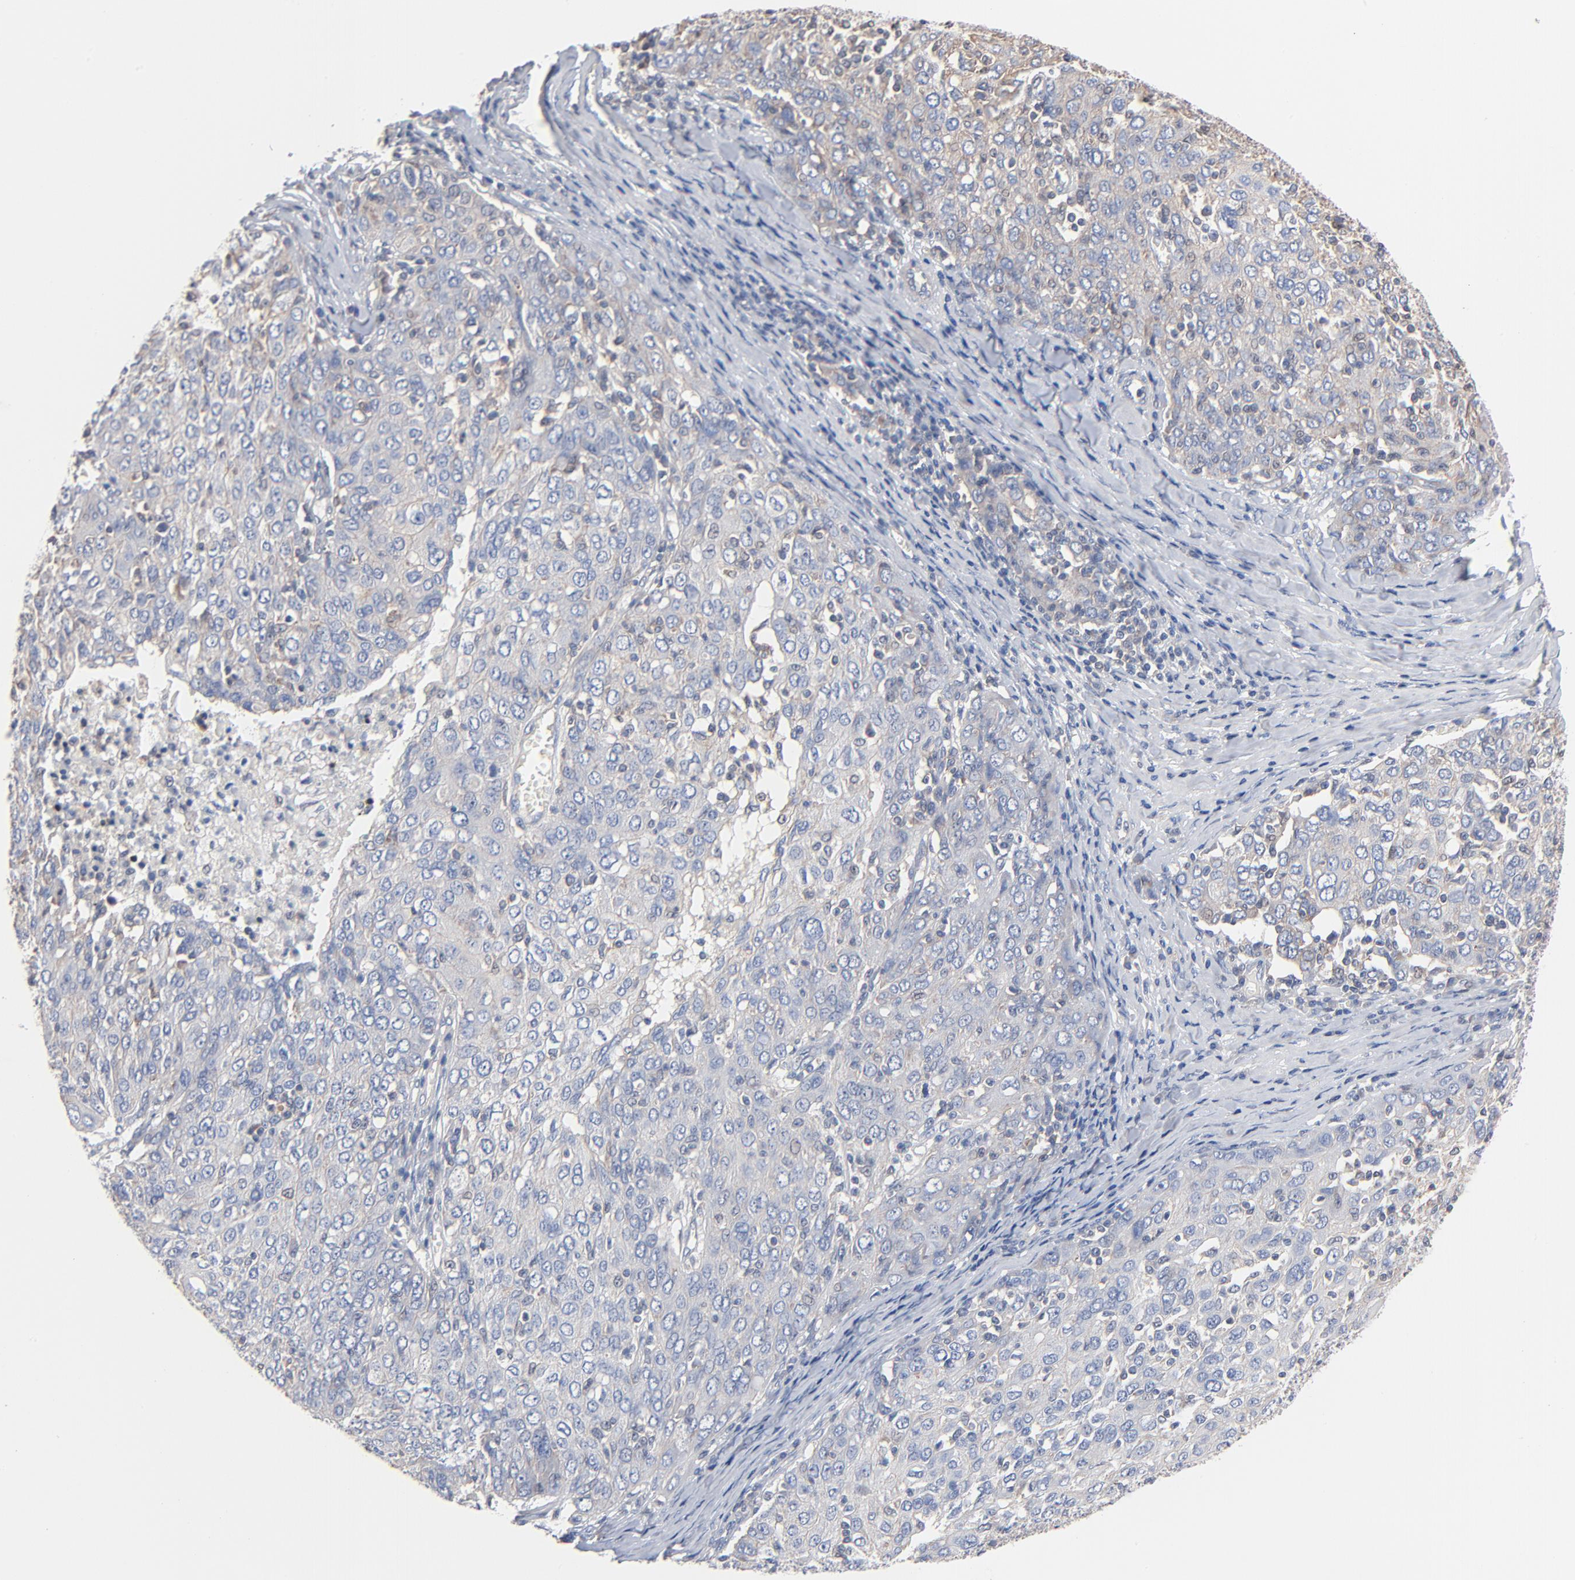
{"staining": {"intensity": "negative", "quantity": "none", "location": "none"}, "tissue": "ovarian cancer", "cell_type": "Tumor cells", "image_type": "cancer", "snomed": [{"axis": "morphology", "description": "Carcinoma, endometroid"}, {"axis": "topography", "description": "Ovary"}], "caption": "The immunohistochemistry micrograph has no significant expression in tumor cells of endometroid carcinoma (ovarian) tissue.", "gene": "ARHGEF6", "patient": {"sex": "female", "age": 50}}